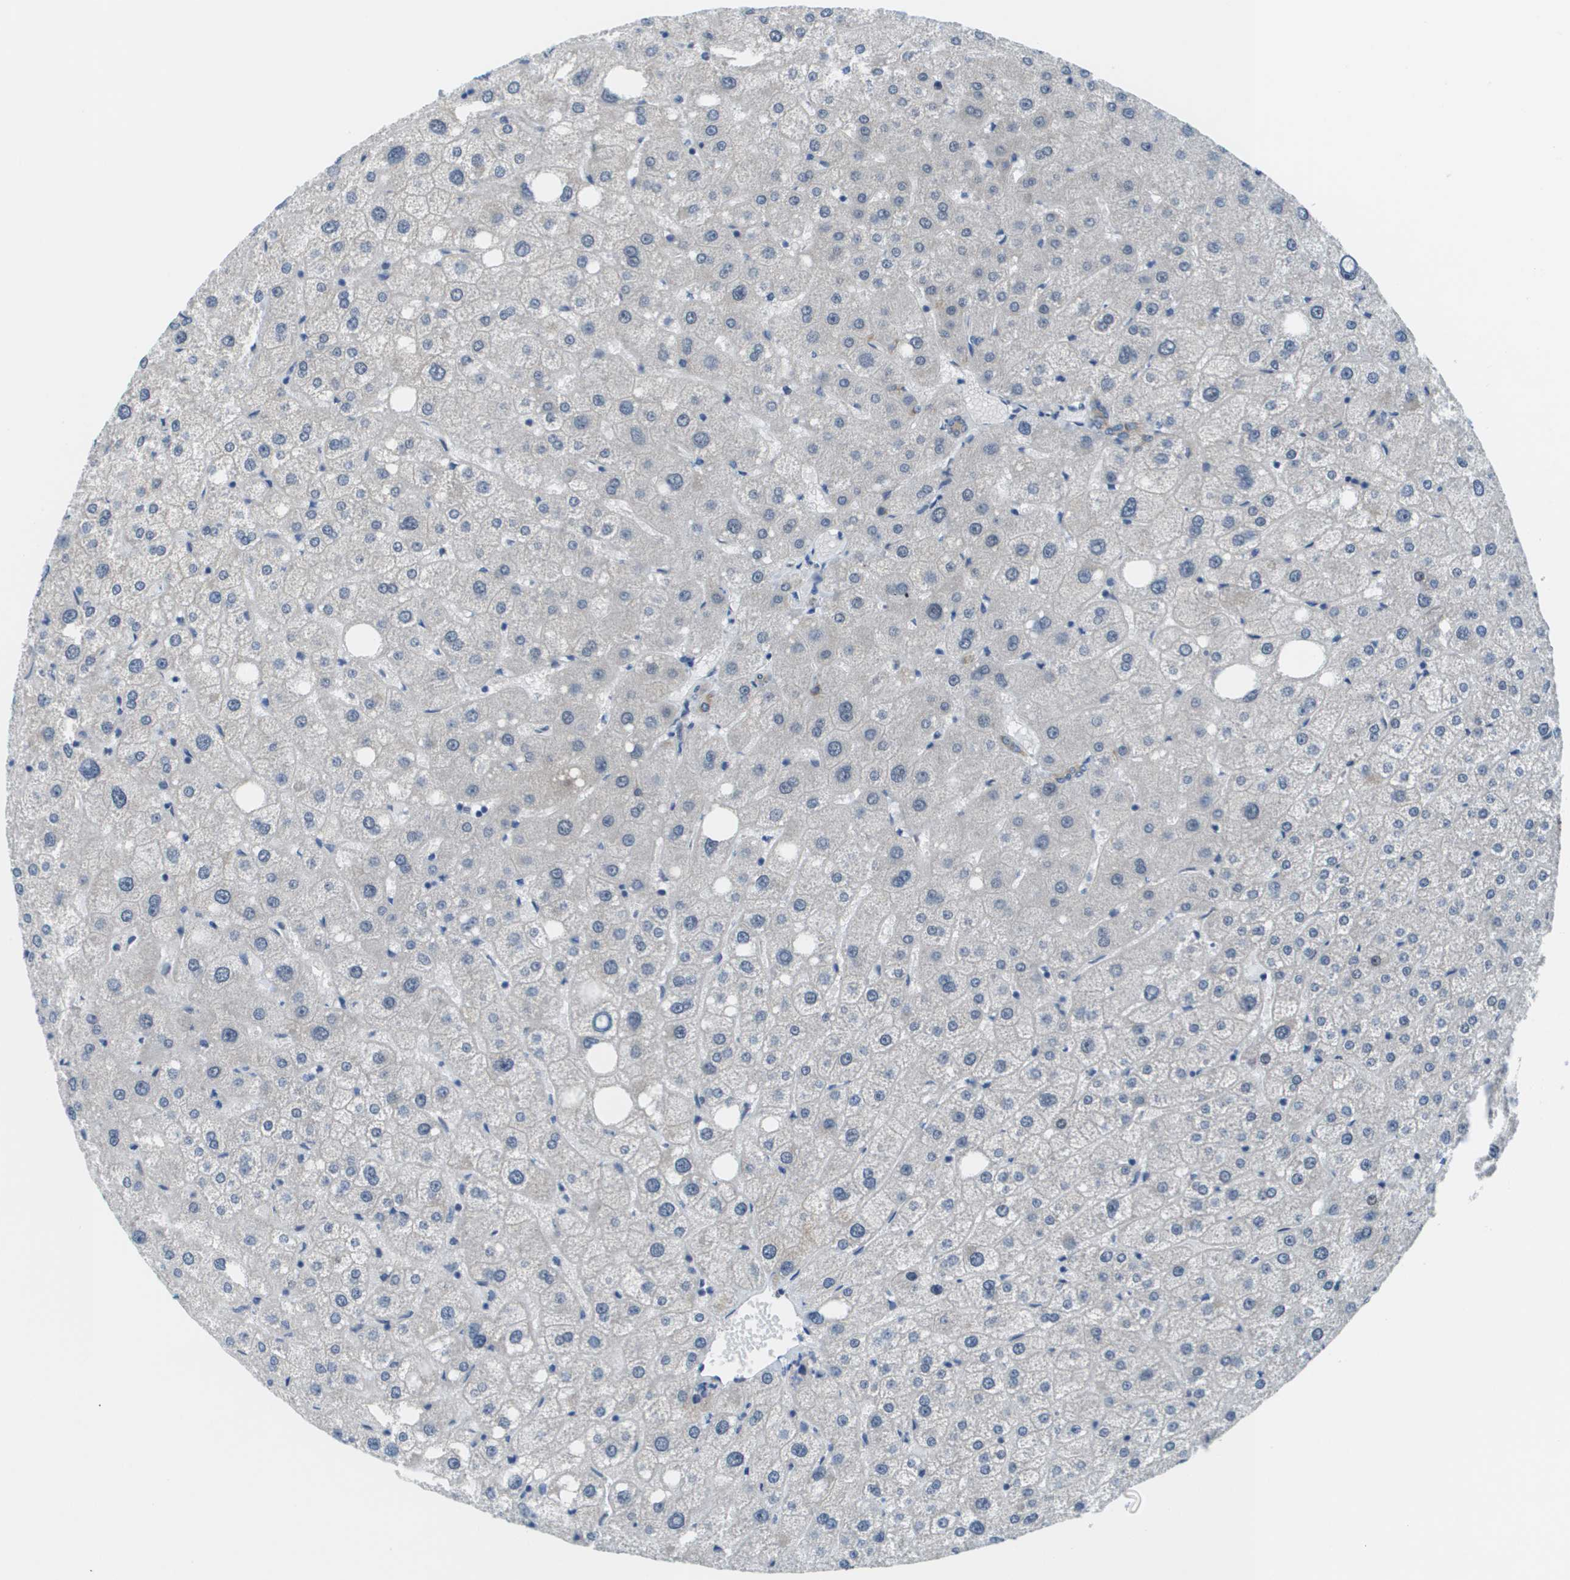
{"staining": {"intensity": "negative", "quantity": "none", "location": "none"}, "tissue": "liver", "cell_type": "Cholangiocytes", "image_type": "normal", "snomed": [{"axis": "morphology", "description": "Normal tissue, NOS"}, {"axis": "topography", "description": "Liver"}], "caption": "Immunohistochemistry (IHC) of normal liver displays no expression in cholangiocytes. (Immunohistochemistry, brightfield microscopy, high magnification).", "gene": "KRT23", "patient": {"sex": "male", "age": 73}}